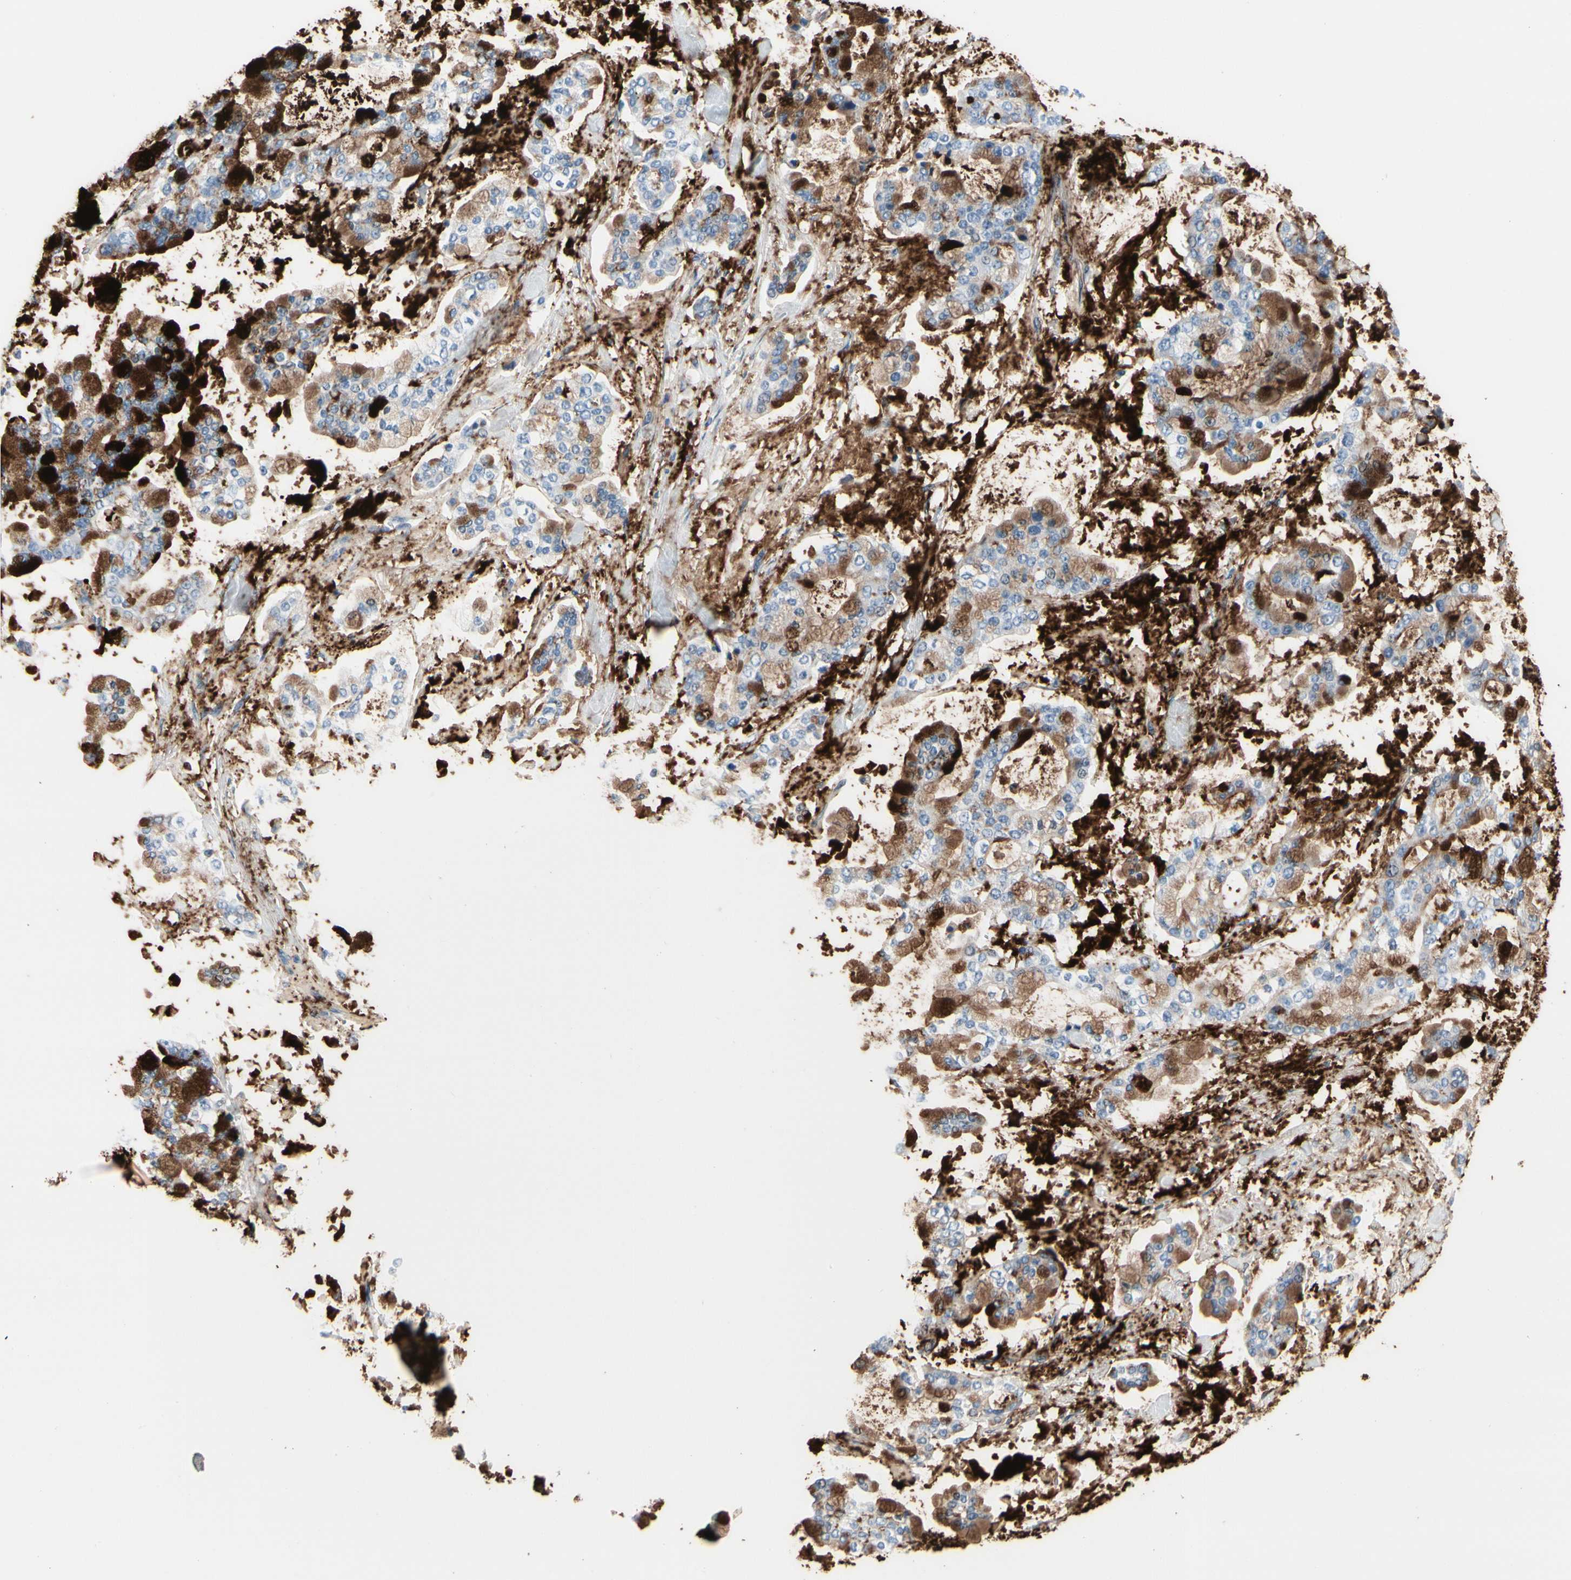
{"staining": {"intensity": "strong", "quantity": ">75%", "location": "cytoplasmic/membranous"}, "tissue": "stomach cancer", "cell_type": "Tumor cells", "image_type": "cancer", "snomed": [{"axis": "morphology", "description": "Normal tissue, NOS"}, {"axis": "morphology", "description": "Adenocarcinoma, NOS"}, {"axis": "topography", "description": "Stomach, upper"}, {"axis": "topography", "description": "Stomach"}], "caption": "Brown immunohistochemical staining in stomach adenocarcinoma demonstrates strong cytoplasmic/membranous expression in approximately >75% of tumor cells.", "gene": "MUC5B", "patient": {"sex": "male", "age": 76}}